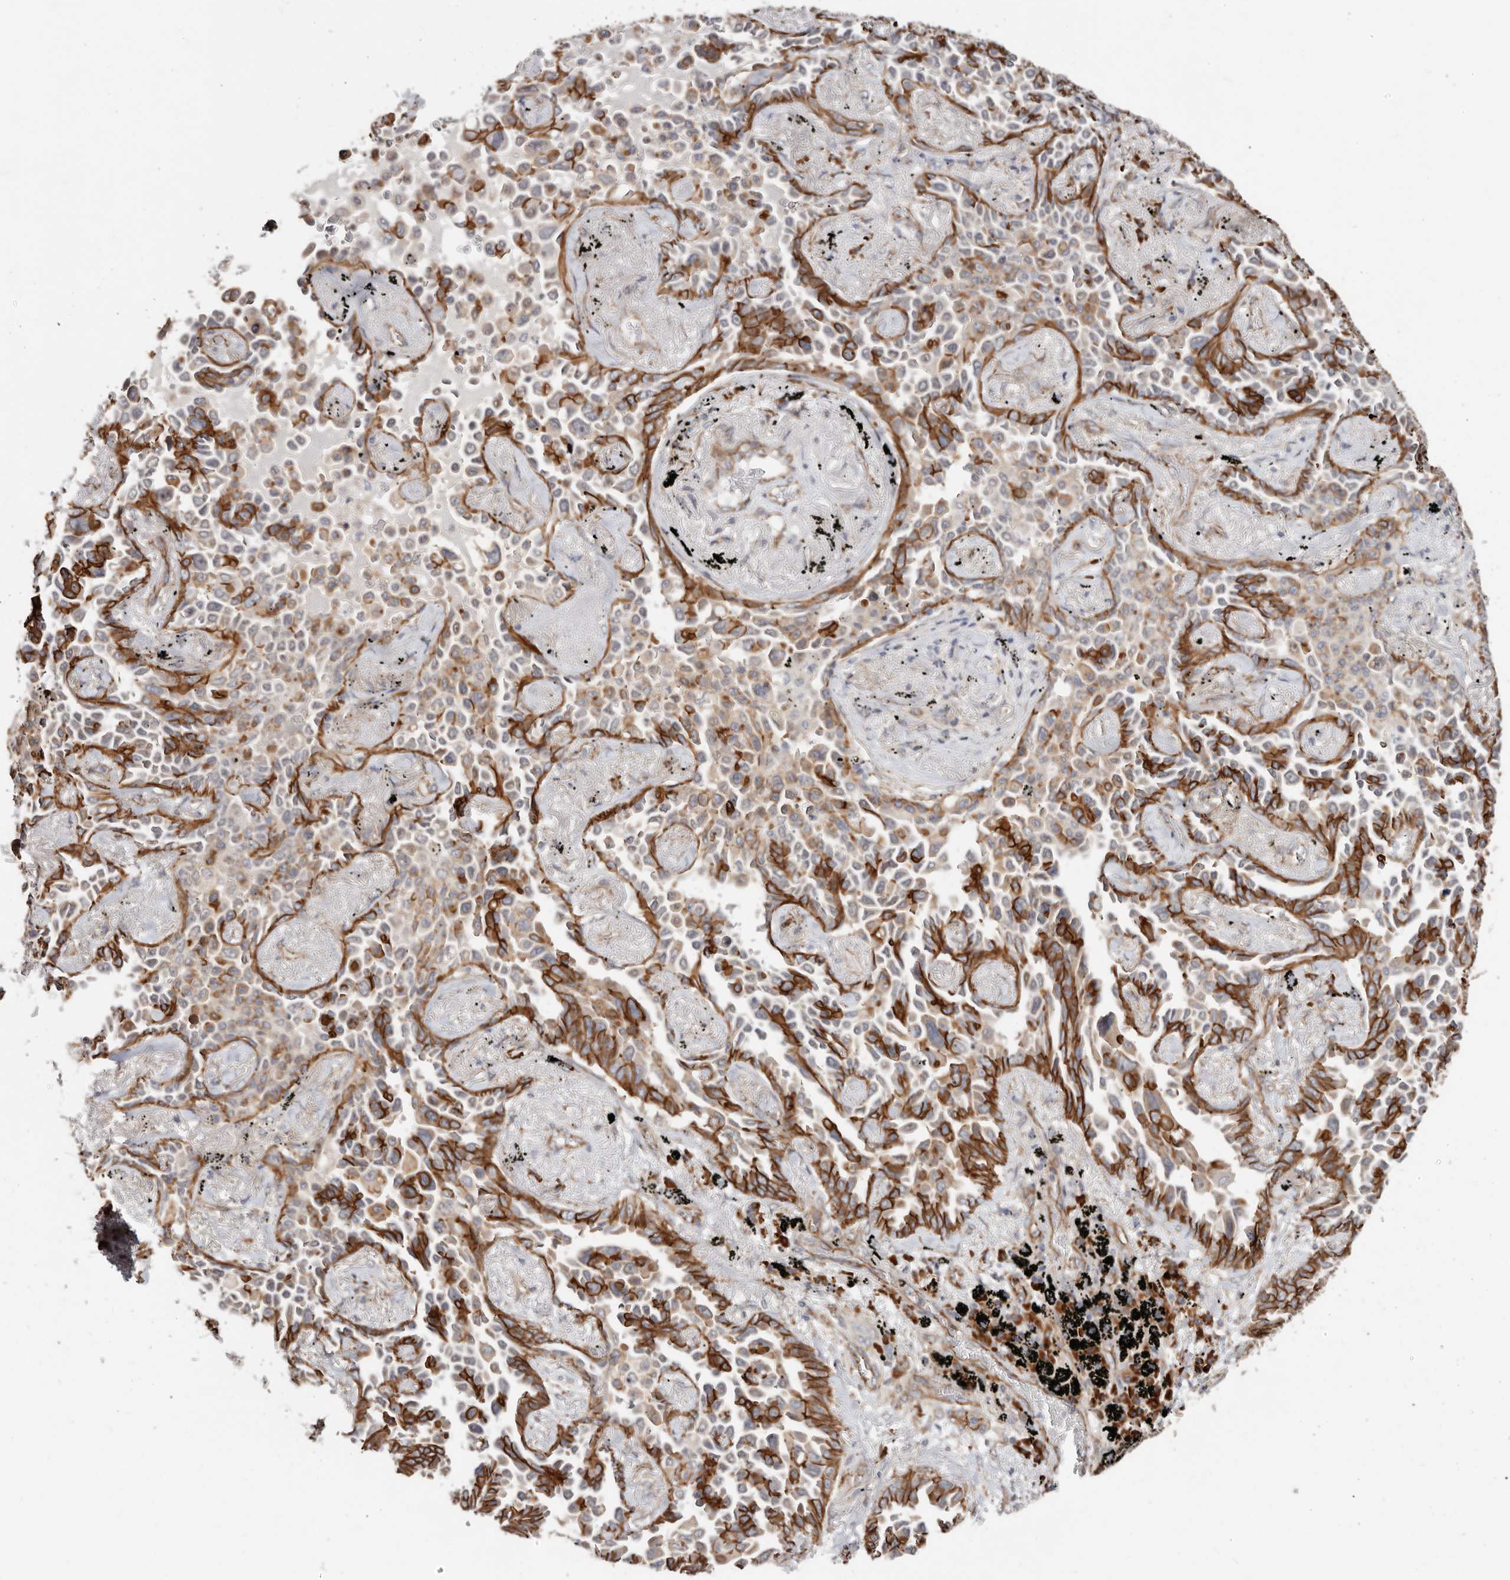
{"staining": {"intensity": "strong", "quantity": ">75%", "location": "cytoplasmic/membranous"}, "tissue": "lung cancer", "cell_type": "Tumor cells", "image_type": "cancer", "snomed": [{"axis": "morphology", "description": "Adenocarcinoma, NOS"}, {"axis": "topography", "description": "Lung"}], "caption": "Immunohistochemical staining of lung cancer exhibits high levels of strong cytoplasmic/membranous positivity in about >75% of tumor cells. (Brightfield microscopy of DAB IHC at high magnification).", "gene": "CTNNB1", "patient": {"sex": "female", "age": 67}}